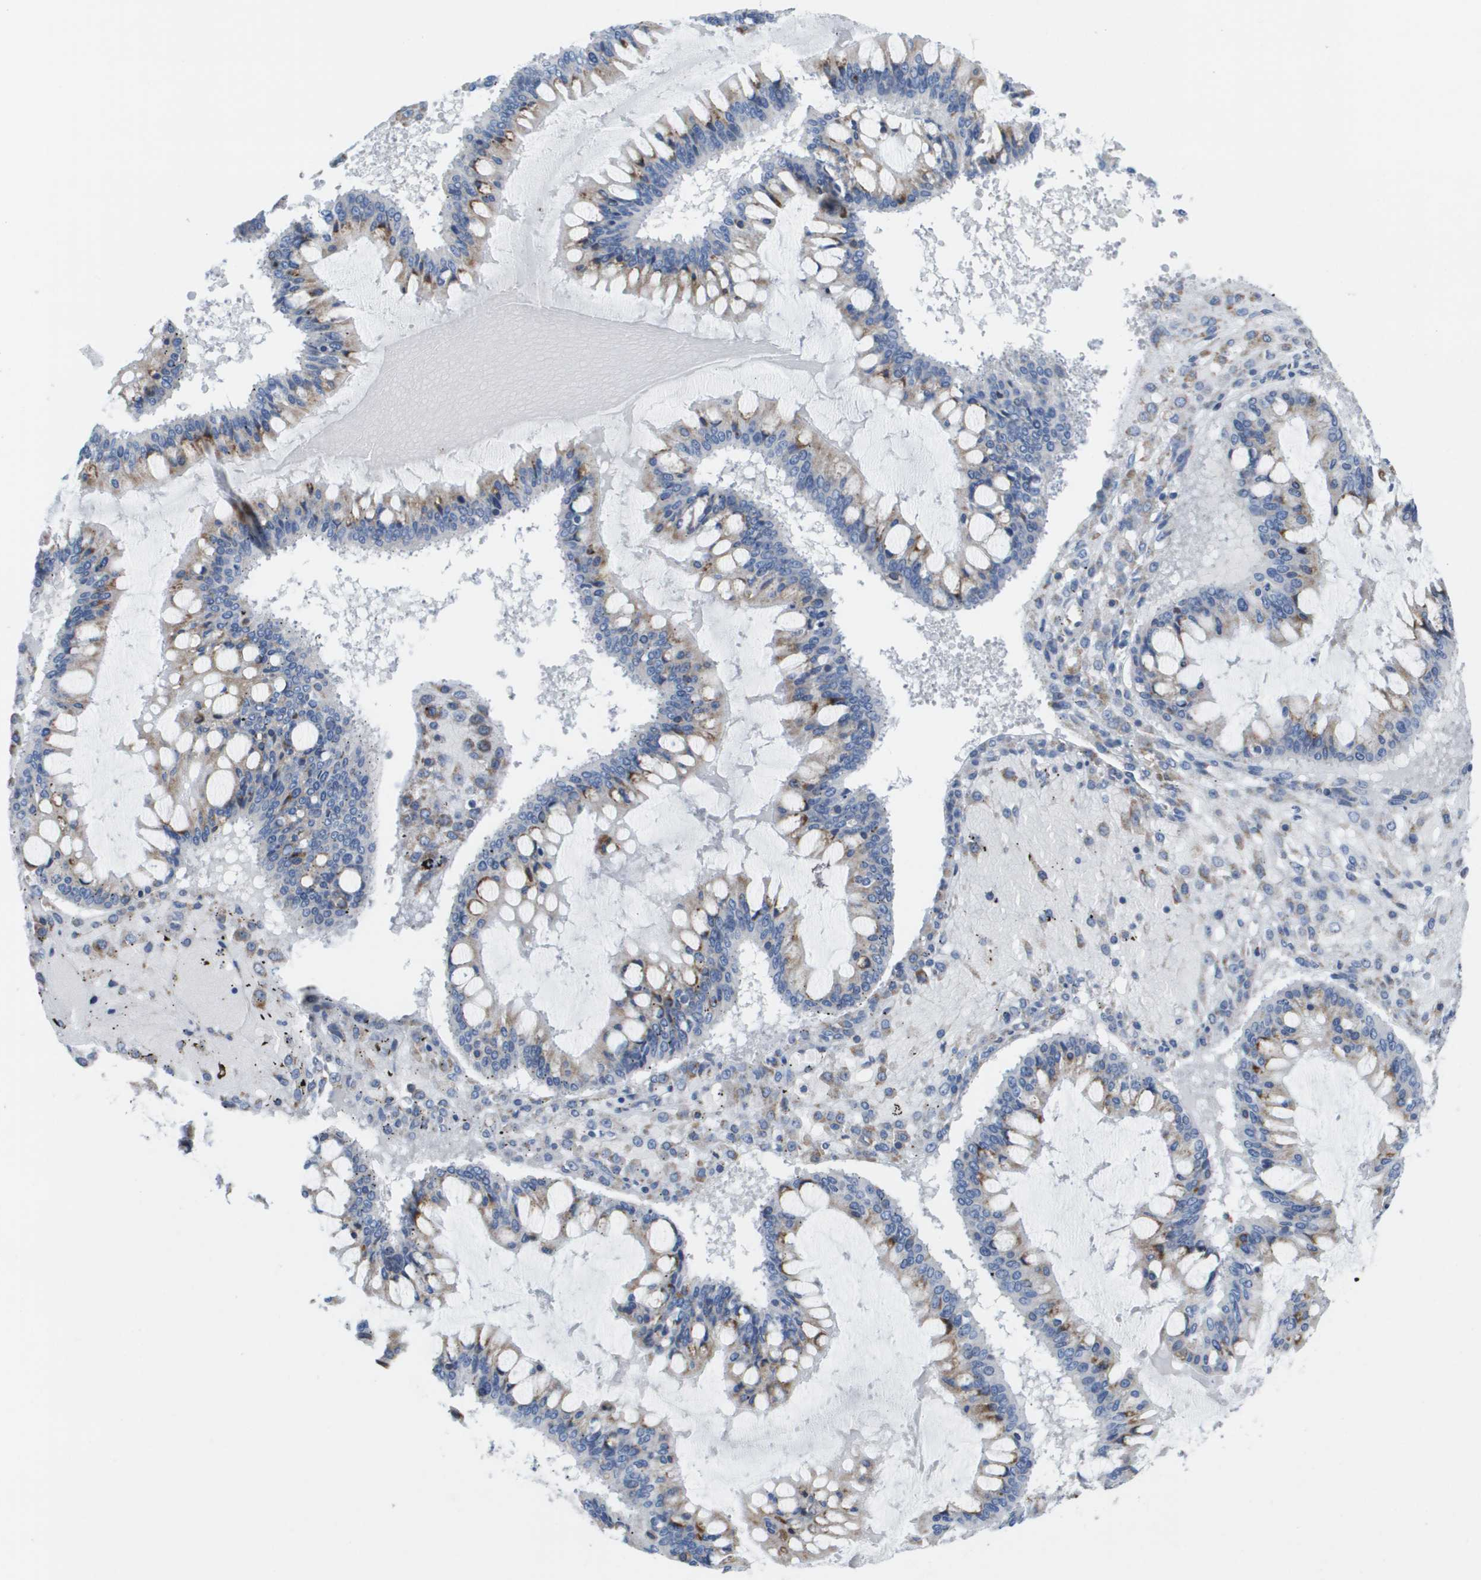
{"staining": {"intensity": "moderate", "quantity": "<25%", "location": "cytoplasmic/membranous"}, "tissue": "ovarian cancer", "cell_type": "Tumor cells", "image_type": "cancer", "snomed": [{"axis": "morphology", "description": "Cystadenocarcinoma, mucinous, NOS"}, {"axis": "topography", "description": "Ovary"}], "caption": "Ovarian cancer (mucinous cystadenocarcinoma) tissue displays moderate cytoplasmic/membranous staining in about <25% of tumor cells", "gene": "CD3G", "patient": {"sex": "female", "age": 73}}